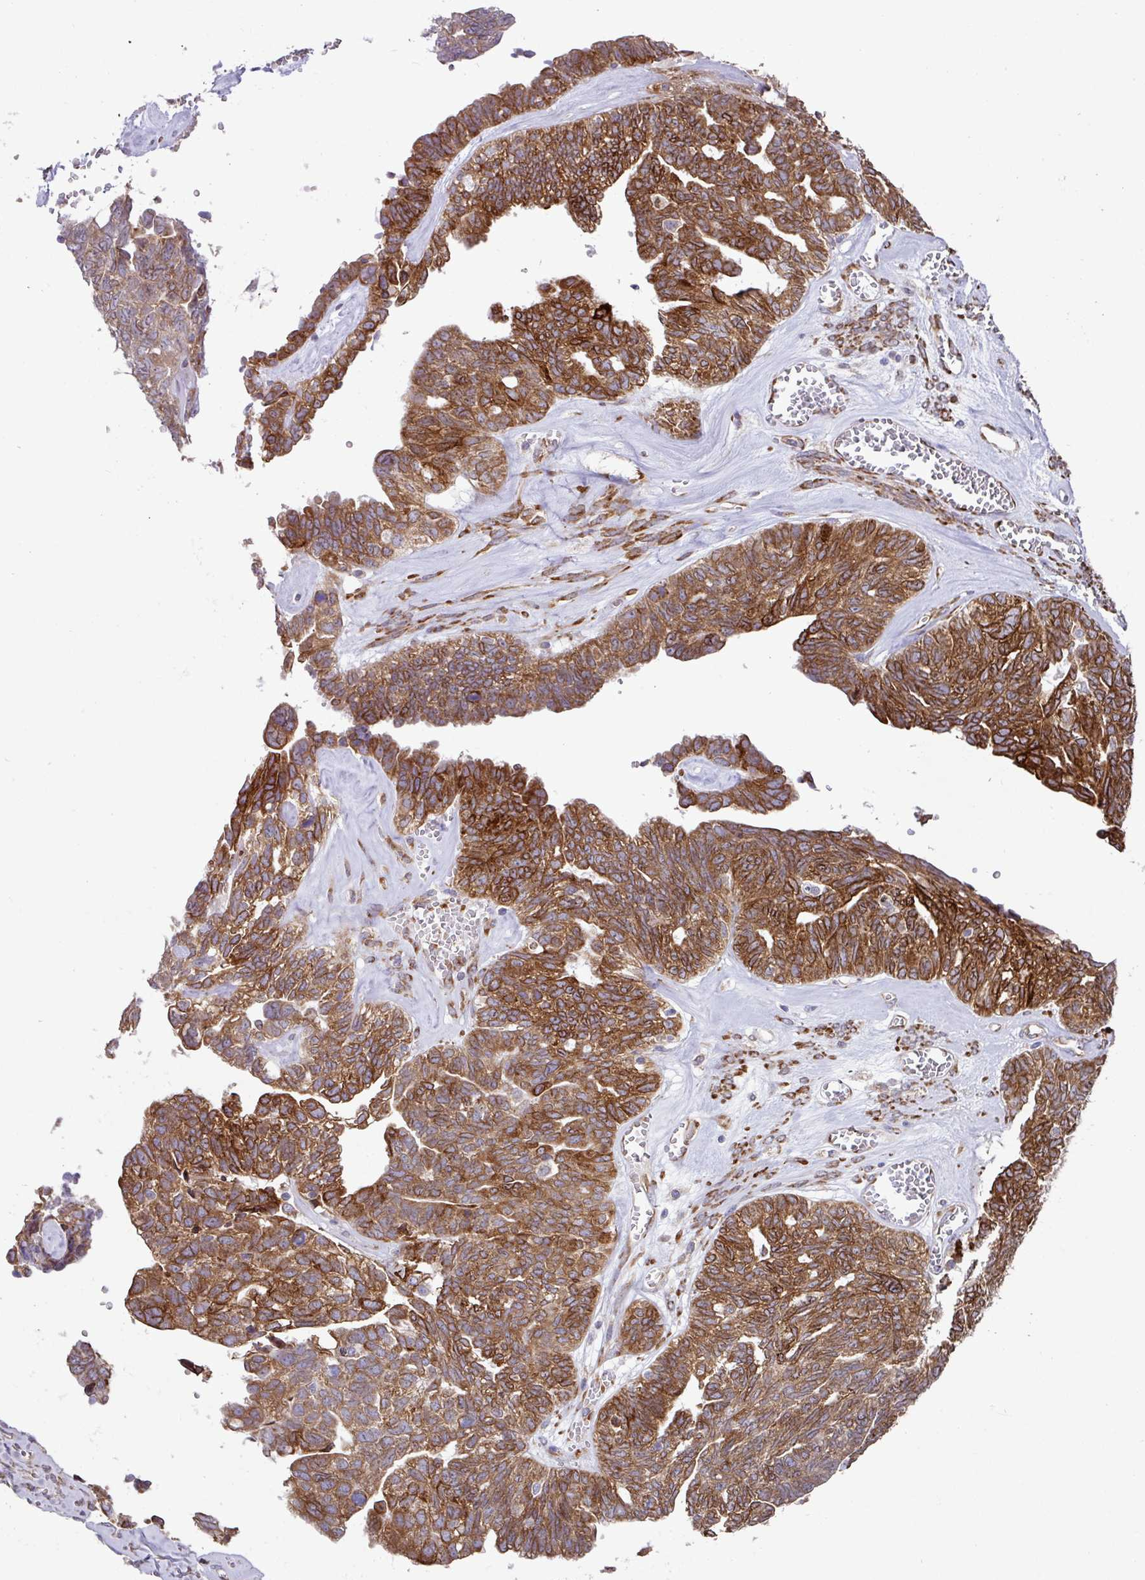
{"staining": {"intensity": "strong", "quantity": ">75%", "location": "cytoplasmic/membranous"}, "tissue": "ovarian cancer", "cell_type": "Tumor cells", "image_type": "cancer", "snomed": [{"axis": "morphology", "description": "Cystadenocarcinoma, serous, NOS"}, {"axis": "topography", "description": "Ovary"}], "caption": "Human ovarian cancer stained with a brown dye shows strong cytoplasmic/membranous positive staining in approximately >75% of tumor cells.", "gene": "SLC39A7", "patient": {"sex": "female", "age": 79}}